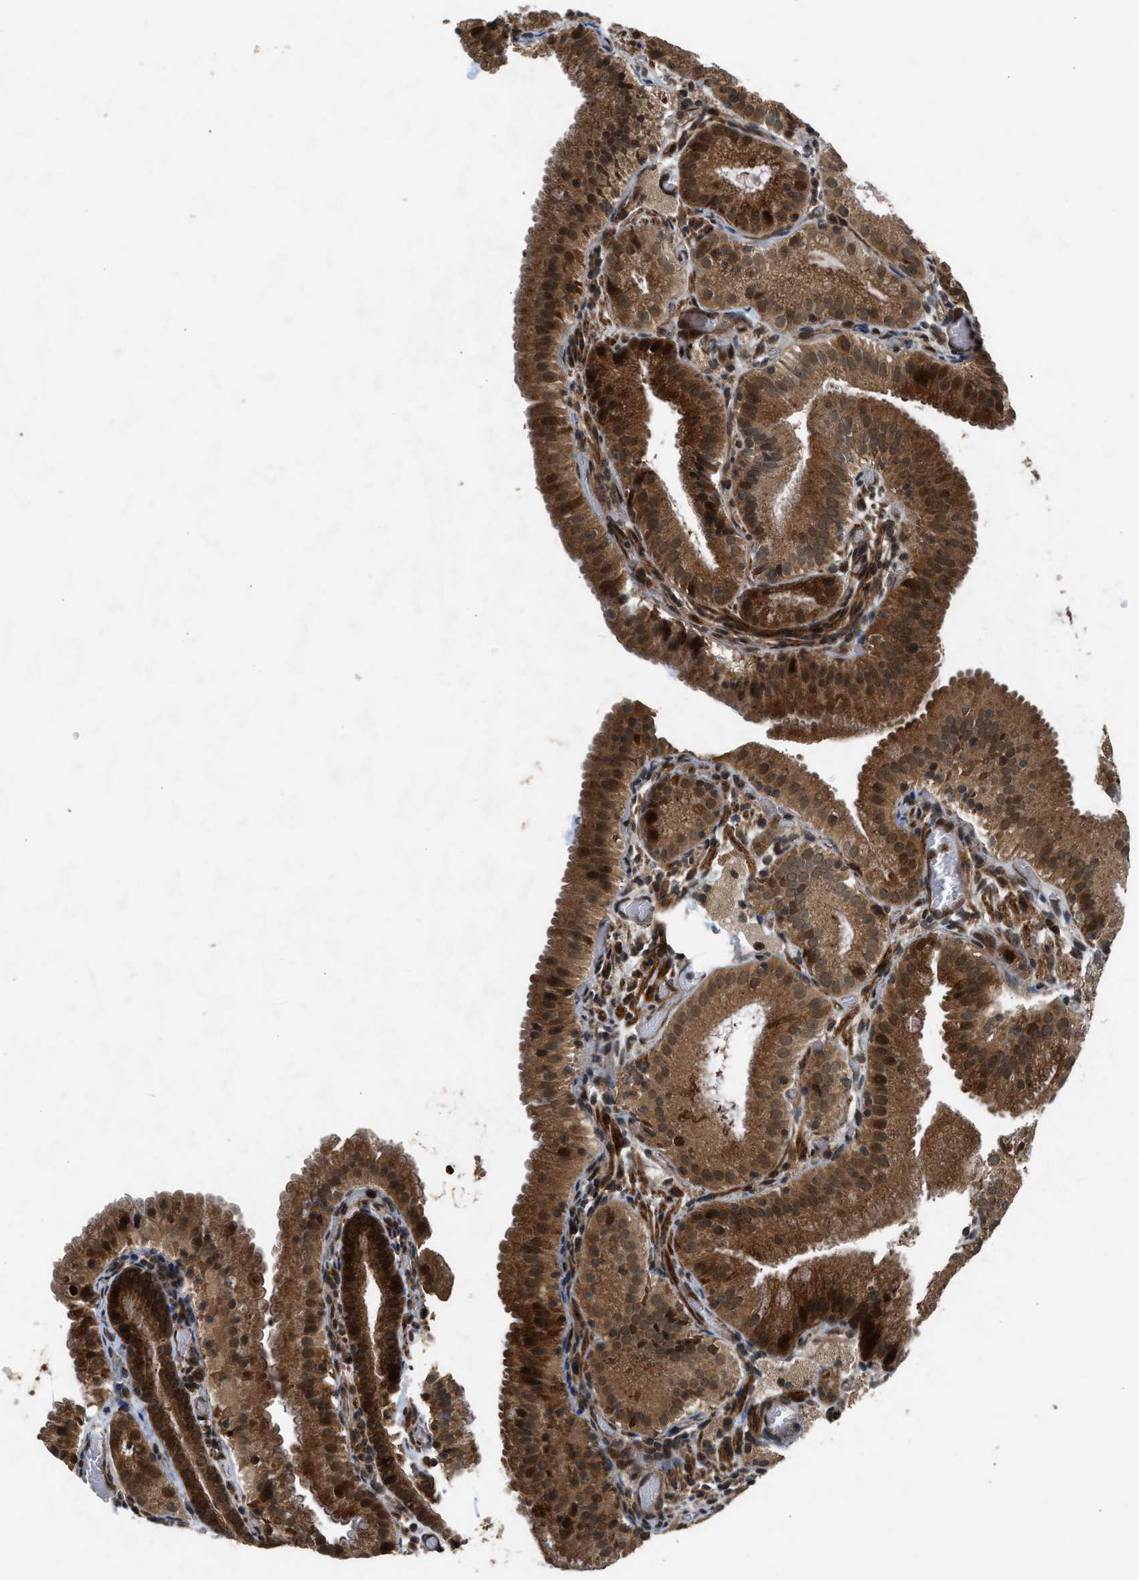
{"staining": {"intensity": "strong", "quantity": ">75%", "location": "cytoplasmic/membranous,nuclear"}, "tissue": "gallbladder", "cell_type": "Glandular cells", "image_type": "normal", "snomed": [{"axis": "morphology", "description": "Normal tissue, NOS"}, {"axis": "topography", "description": "Gallbladder"}], "caption": "A photomicrograph of gallbladder stained for a protein displays strong cytoplasmic/membranous,nuclear brown staining in glandular cells. Using DAB (brown) and hematoxylin (blue) stains, captured at high magnification using brightfield microscopy.", "gene": "TXNL1", "patient": {"sex": "male", "age": 54}}